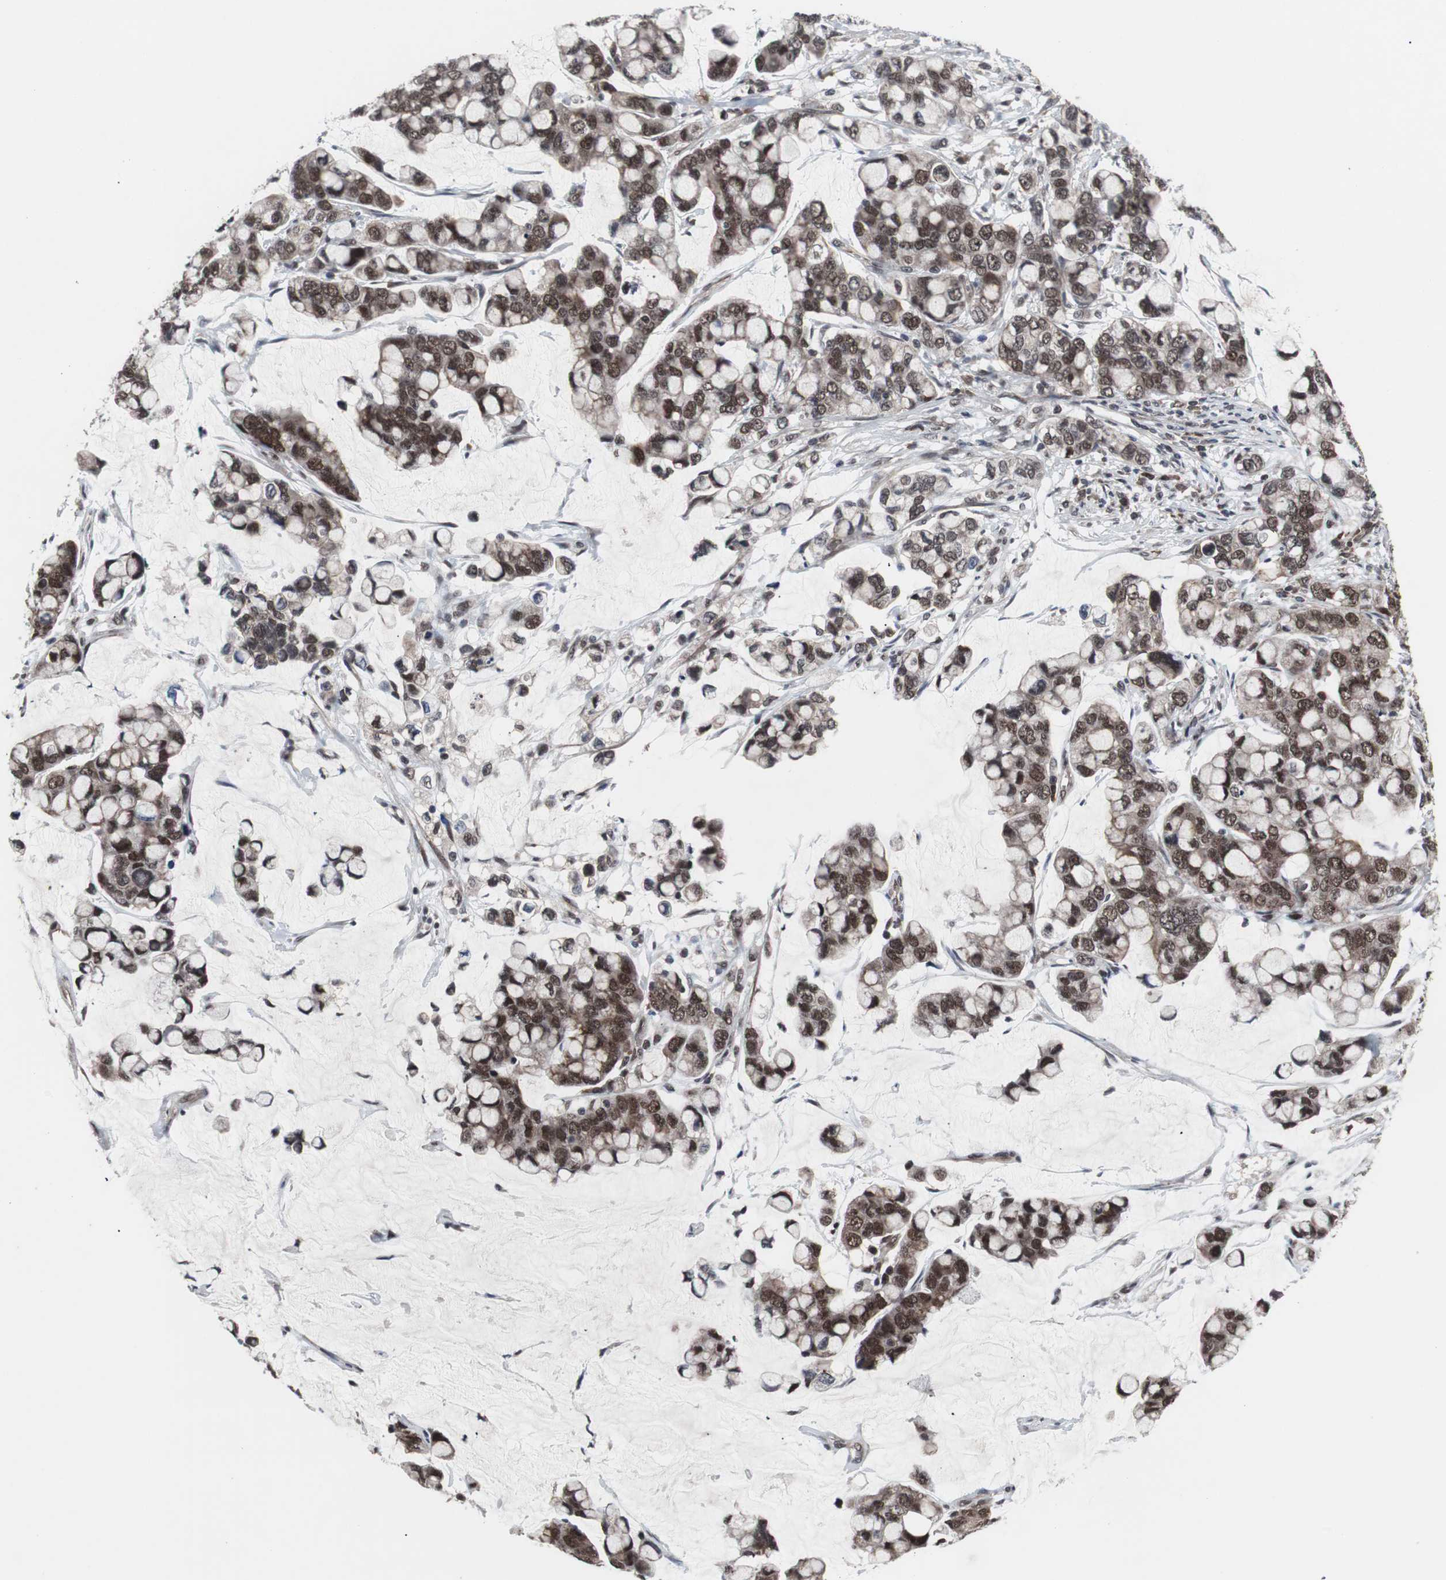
{"staining": {"intensity": "moderate", "quantity": ">75%", "location": "cytoplasmic/membranous,nuclear"}, "tissue": "stomach cancer", "cell_type": "Tumor cells", "image_type": "cancer", "snomed": [{"axis": "morphology", "description": "Adenocarcinoma, NOS"}, {"axis": "topography", "description": "Stomach, lower"}], "caption": "Moderate cytoplasmic/membranous and nuclear expression is present in approximately >75% of tumor cells in adenocarcinoma (stomach).", "gene": "GTF2F2", "patient": {"sex": "male", "age": 84}}